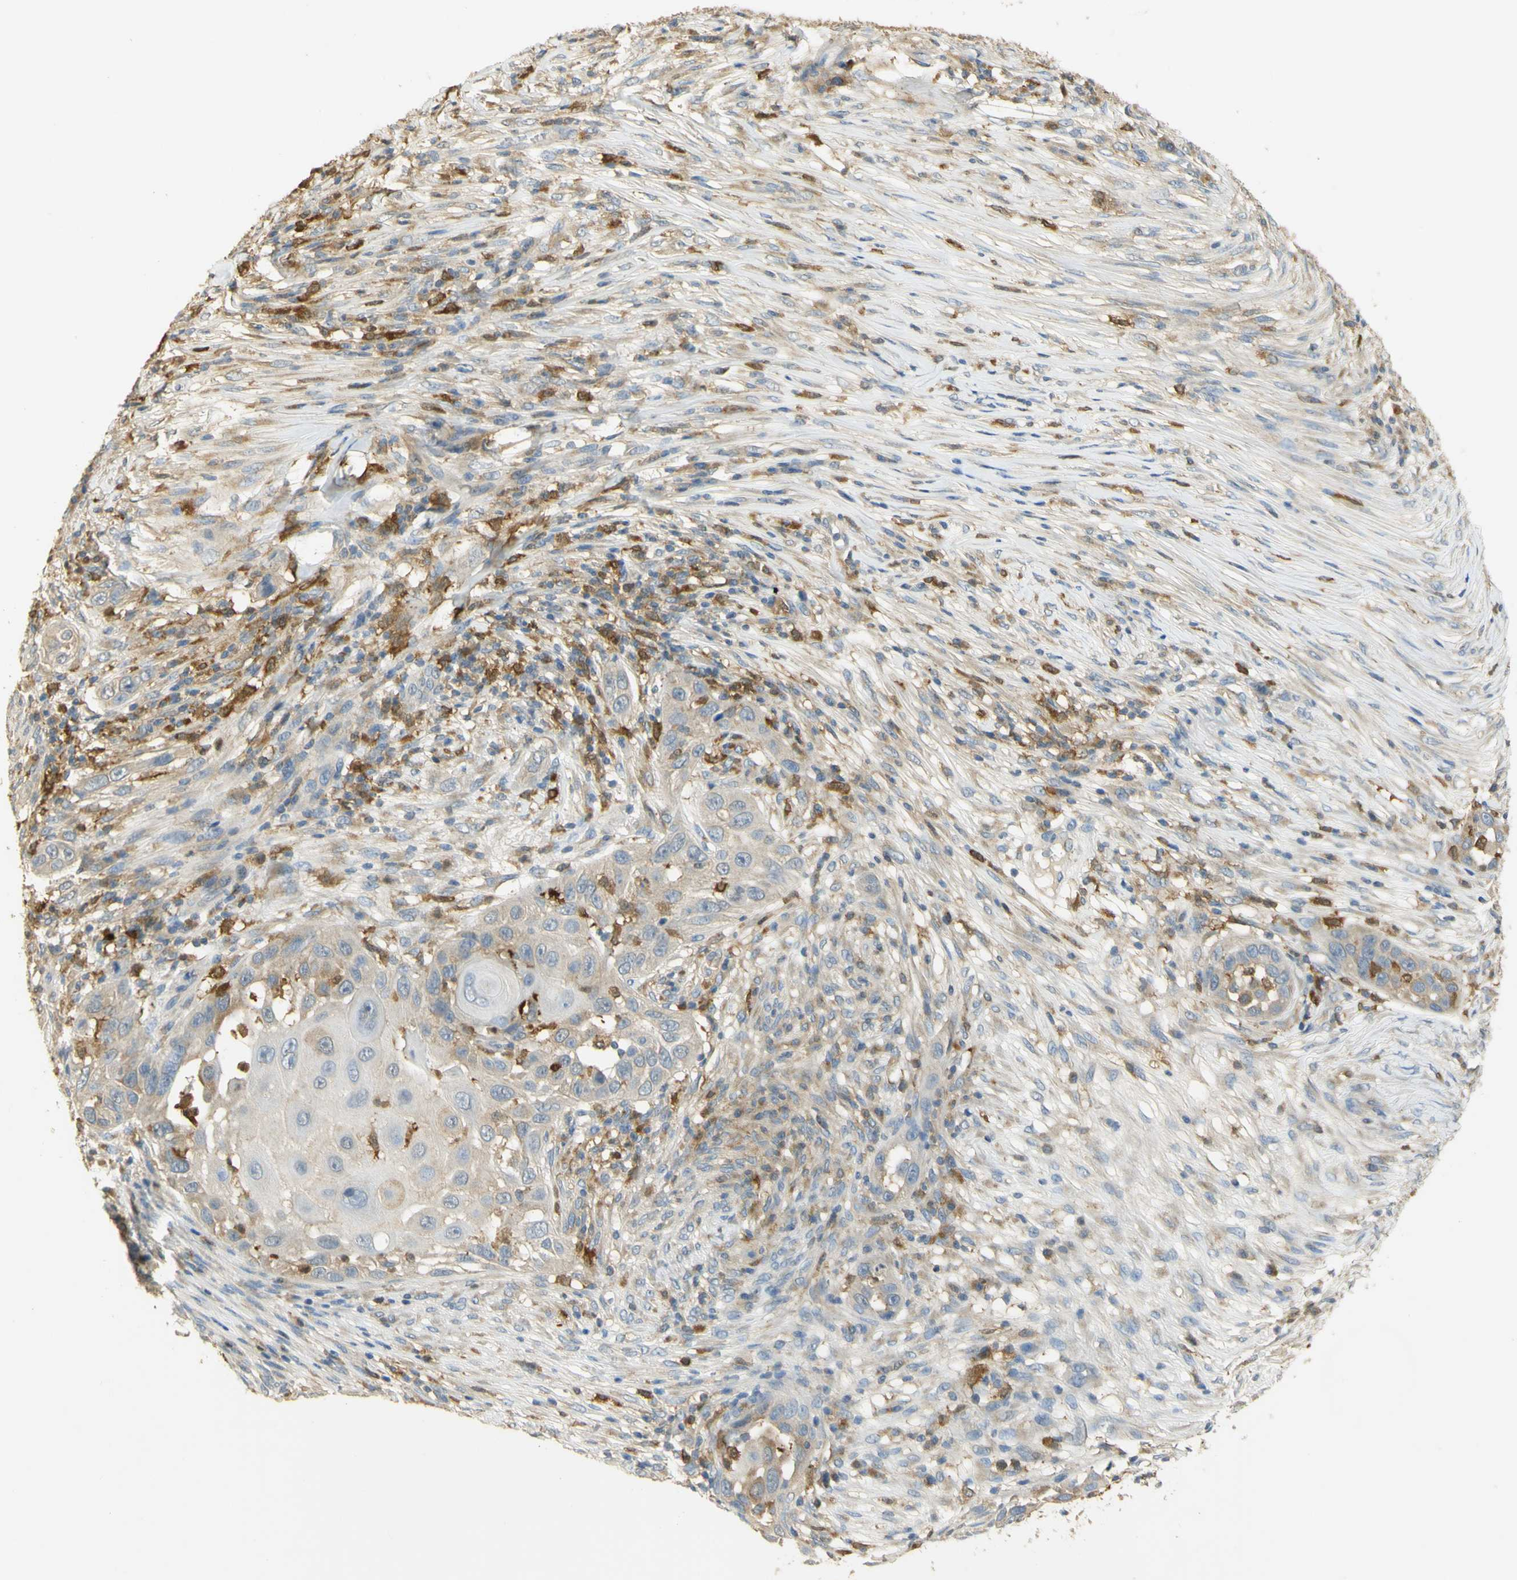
{"staining": {"intensity": "weak", "quantity": "25%-75%", "location": "cytoplasmic/membranous"}, "tissue": "skin cancer", "cell_type": "Tumor cells", "image_type": "cancer", "snomed": [{"axis": "morphology", "description": "Squamous cell carcinoma, NOS"}, {"axis": "topography", "description": "Skin"}], "caption": "An IHC image of neoplastic tissue is shown. Protein staining in brown highlights weak cytoplasmic/membranous positivity in skin cancer (squamous cell carcinoma) within tumor cells.", "gene": "PAK1", "patient": {"sex": "female", "age": 44}}